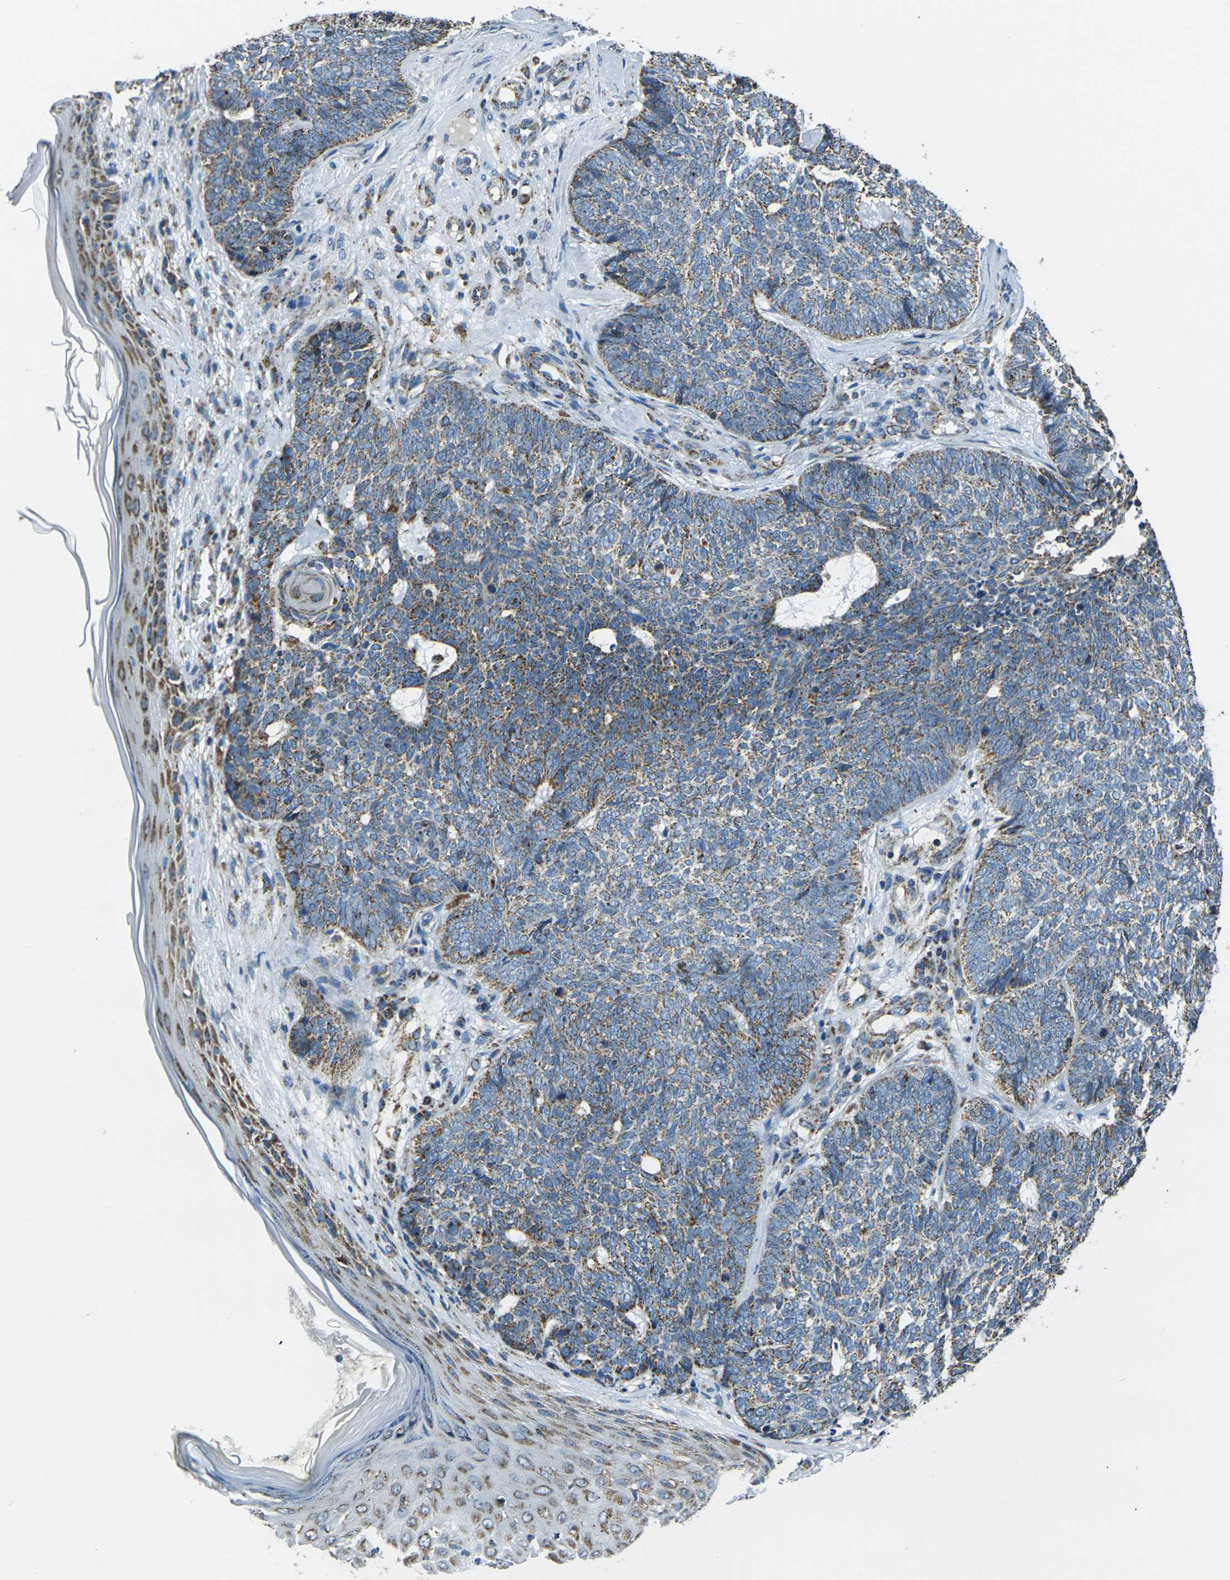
{"staining": {"intensity": "moderate", "quantity": ">75%", "location": "cytoplasmic/membranous"}, "tissue": "skin cancer", "cell_type": "Tumor cells", "image_type": "cancer", "snomed": [{"axis": "morphology", "description": "Basal cell carcinoma"}, {"axis": "topography", "description": "Skin"}], "caption": "Brown immunohistochemical staining in human basal cell carcinoma (skin) demonstrates moderate cytoplasmic/membranous positivity in about >75% of tumor cells. (DAB IHC with brightfield microscopy, high magnification).", "gene": "IRF3", "patient": {"sex": "female", "age": 84}}